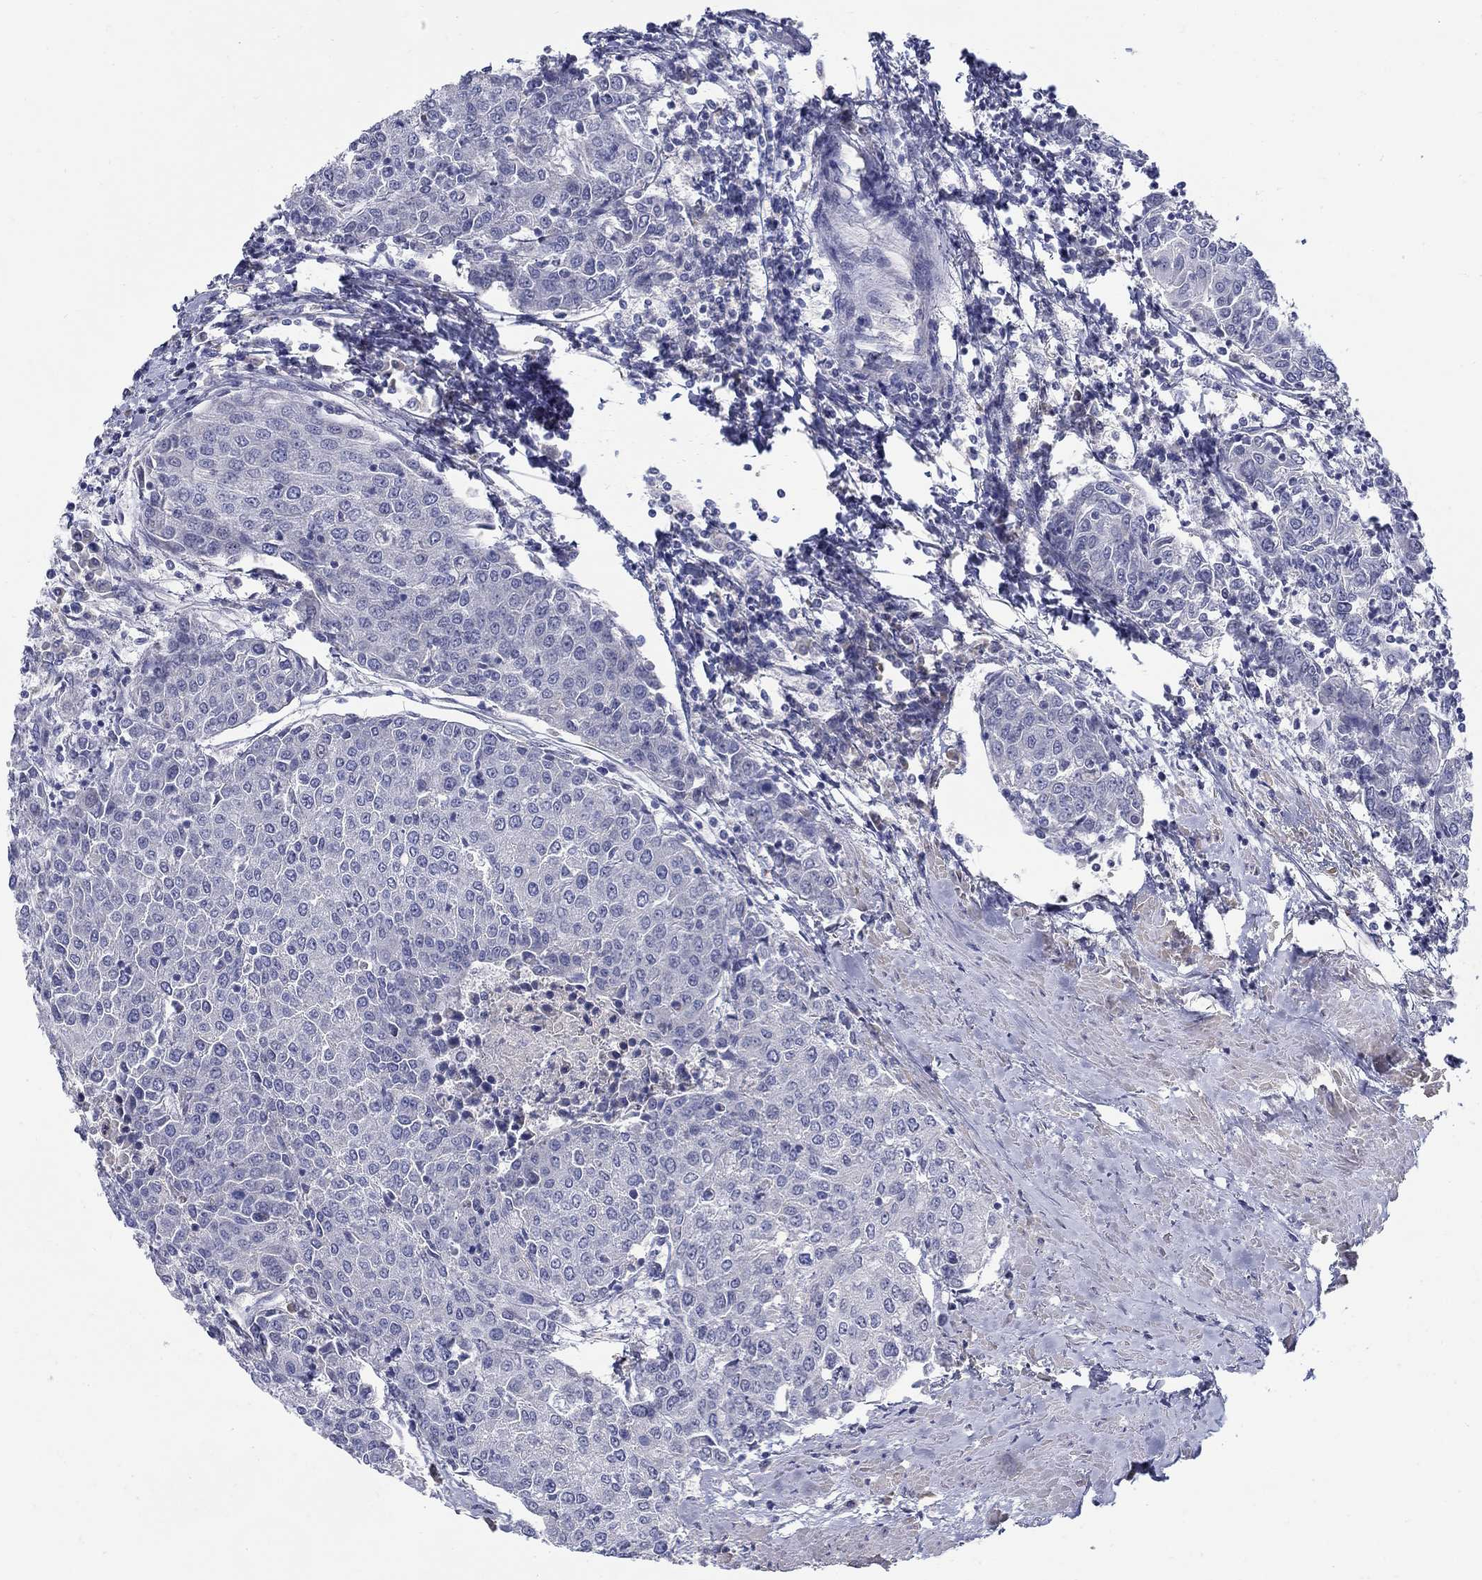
{"staining": {"intensity": "negative", "quantity": "none", "location": "none"}, "tissue": "urothelial cancer", "cell_type": "Tumor cells", "image_type": "cancer", "snomed": [{"axis": "morphology", "description": "Urothelial carcinoma, High grade"}, {"axis": "topography", "description": "Urinary bladder"}], "caption": "Immunohistochemistry micrograph of human high-grade urothelial carcinoma stained for a protein (brown), which demonstrates no staining in tumor cells. (Brightfield microscopy of DAB IHC at high magnification).", "gene": "ABCA4", "patient": {"sex": "female", "age": 85}}